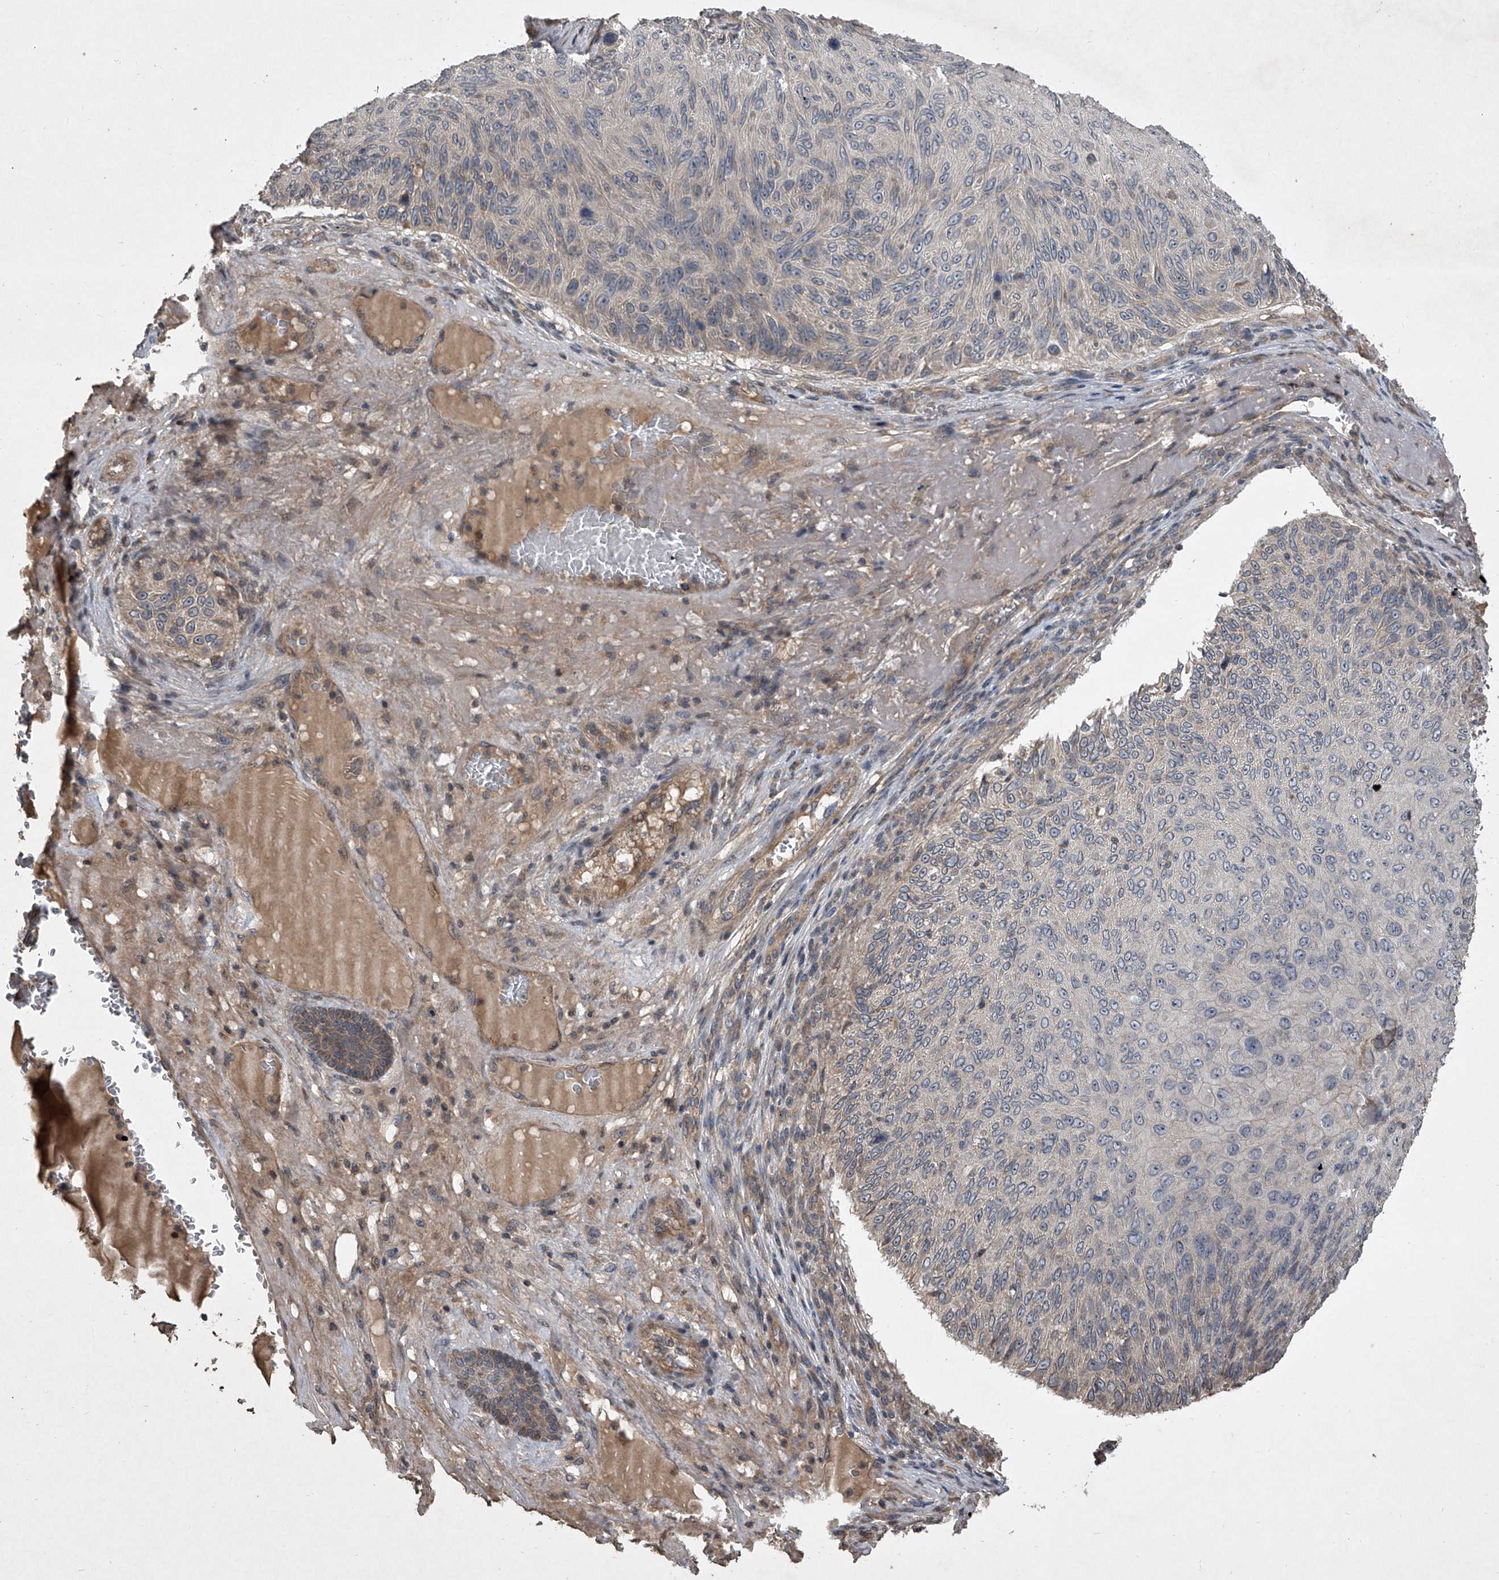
{"staining": {"intensity": "weak", "quantity": "<25%", "location": "cytoplasmic/membranous"}, "tissue": "skin cancer", "cell_type": "Tumor cells", "image_type": "cancer", "snomed": [{"axis": "morphology", "description": "Squamous cell carcinoma, NOS"}, {"axis": "topography", "description": "Skin"}], "caption": "This is an immunohistochemistry (IHC) histopathology image of human squamous cell carcinoma (skin). There is no positivity in tumor cells.", "gene": "NFS1", "patient": {"sex": "female", "age": 88}}